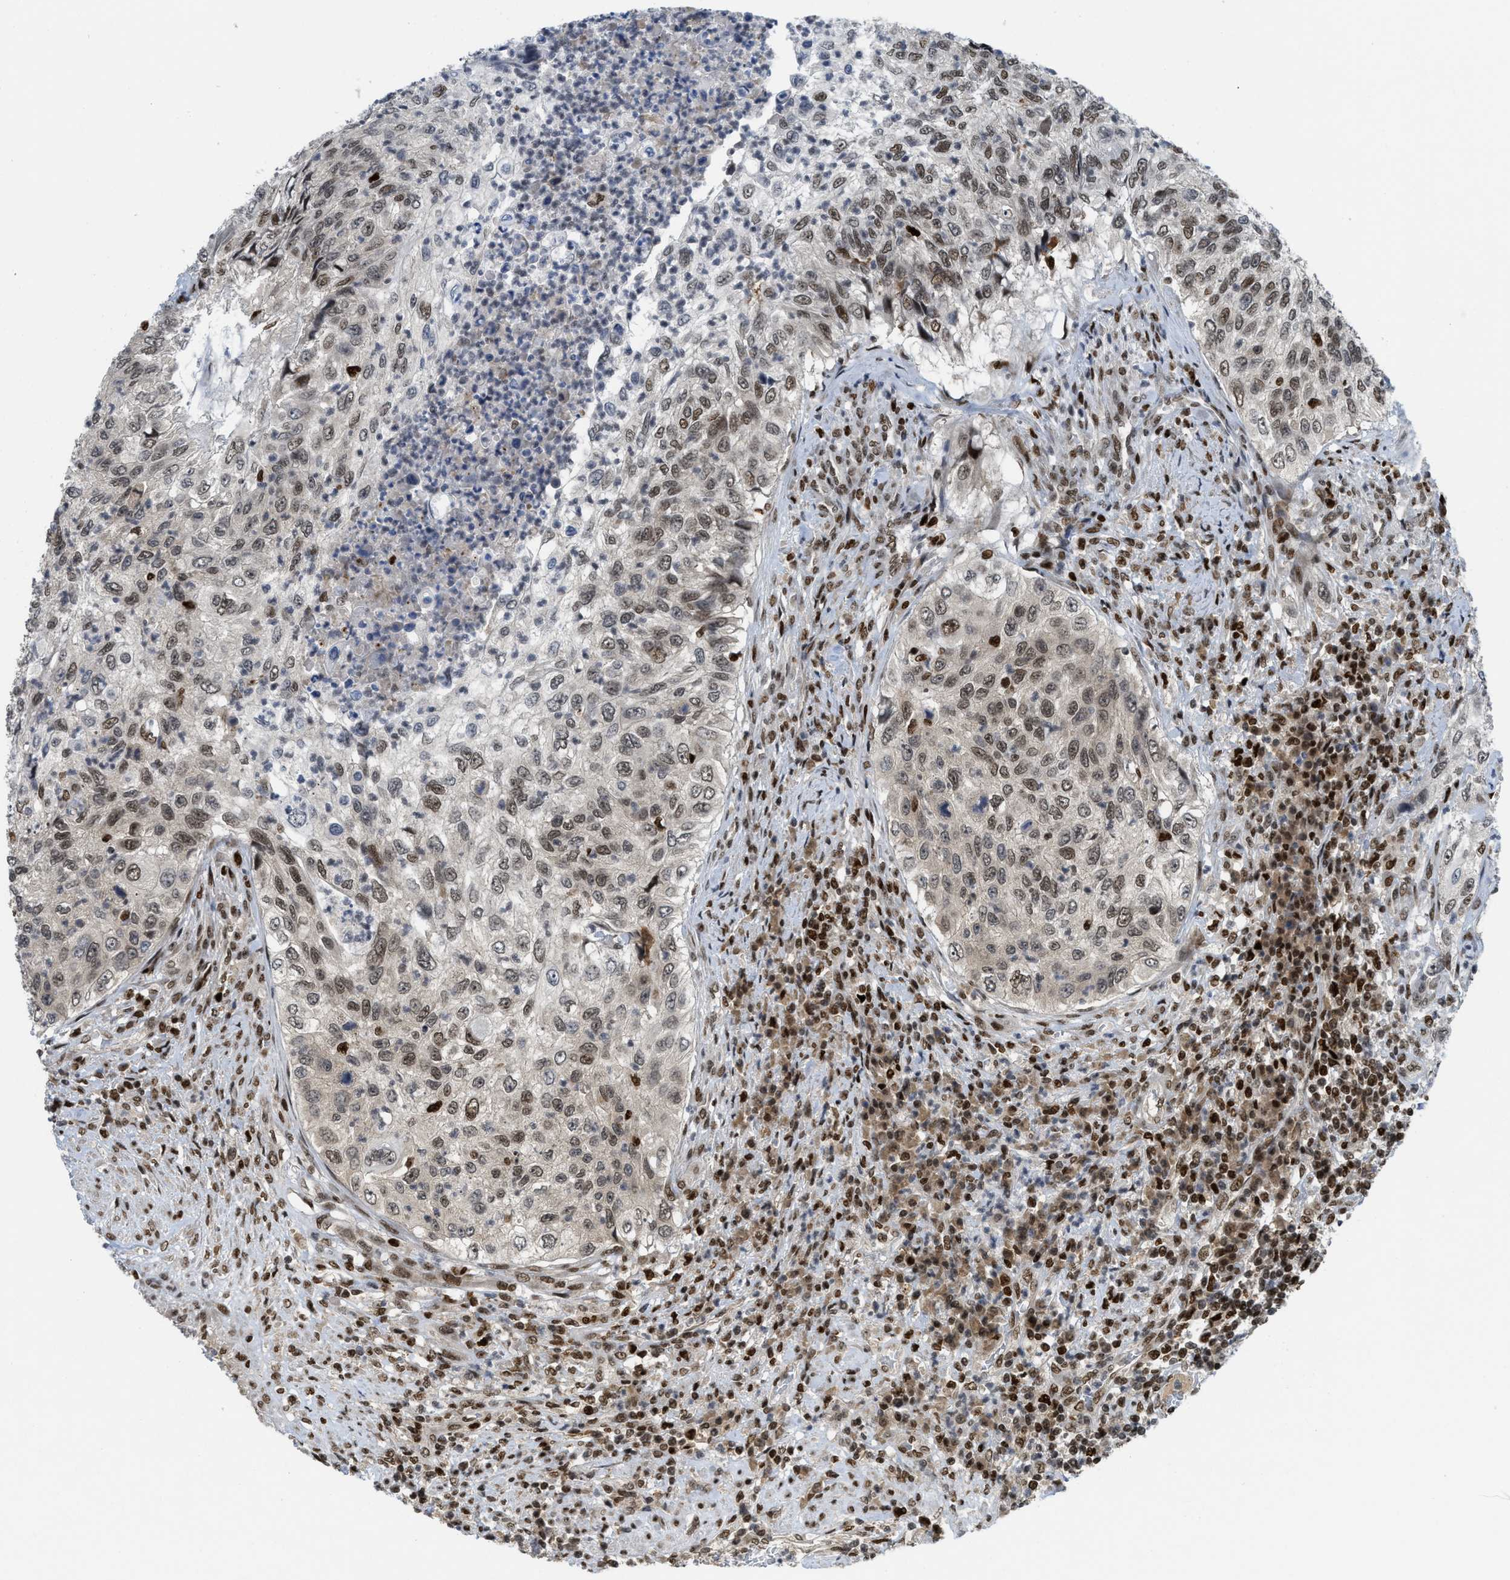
{"staining": {"intensity": "moderate", "quantity": ">75%", "location": "nuclear"}, "tissue": "urothelial cancer", "cell_type": "Tumor cells", "image_type": "cancer", "snomed": [{"axis": "morphology", "description": "Urothelial carcinoma, High grade"}, {"axis": "topography", "description": "Urinary bladder"}], "caption": "Immunohistochemistry photomicrograph of neoplastic tissue: urothelial cancer stained using IHC displays medium levels of moderate protein expression localized specifically in the nuclear of tumor cells, appearing as a nuclear brown color.", "gene": "RFX5", "patient": {"sex": "female", "age": 60}}